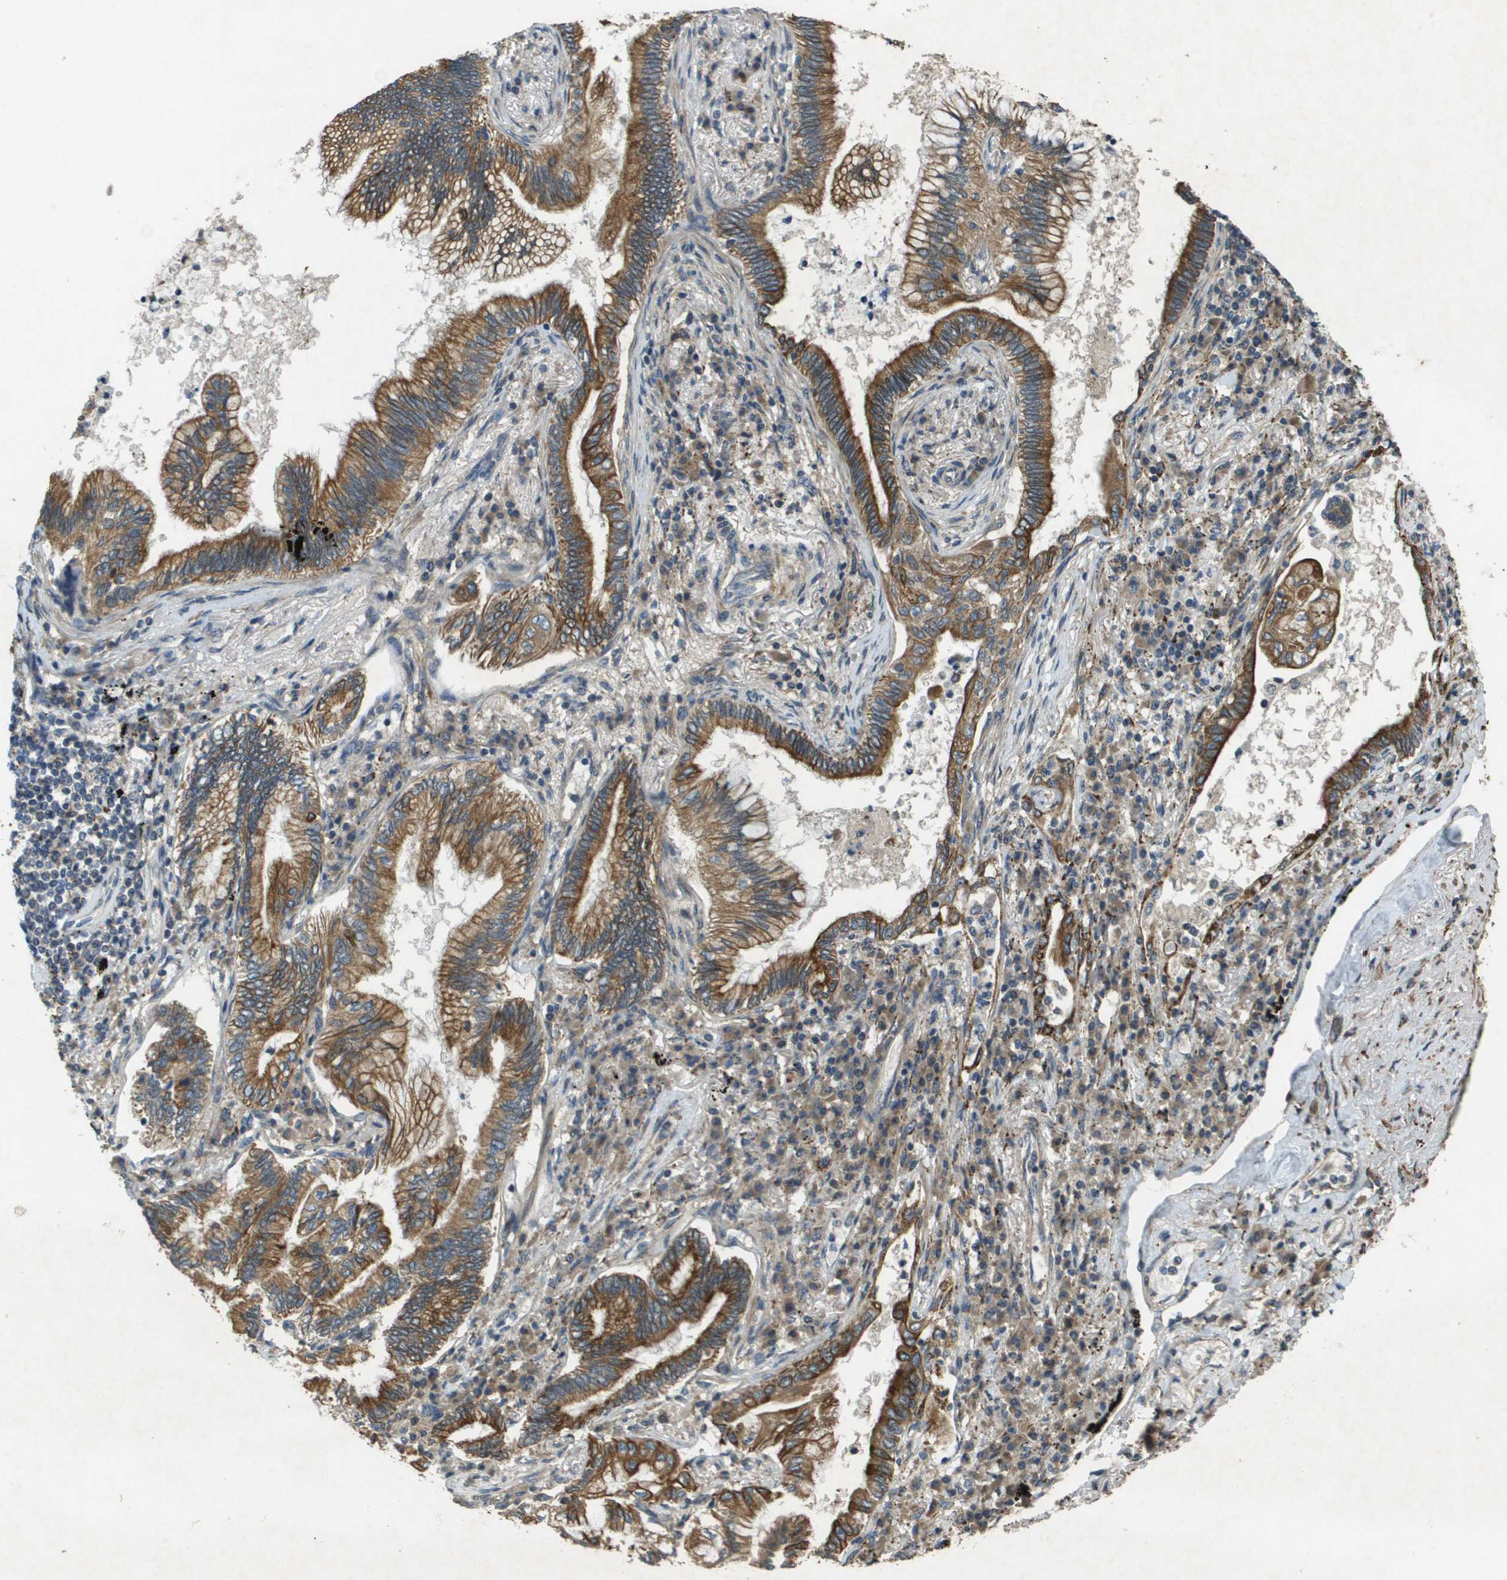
{"staining": {"intensity": "moderate", "quantity": ">75%", "location": "cytoplasmic/membranous"}, "tissue": "lung cancer", "cell_type": "Tumor cells", "image_type": "cancer", "snomed": [{"axis": "morphology", "description": "Normal tissue, NOS"}, {"axis": "morphology", "description": "Adenocarcinoma, NOS"}, {"axis": "topography", "description": "Bronchus"}, {"axis": "topography", "description": "Lung"}], "caption": "IHC histopathology image of neoplastic tissue: human adenocarcinoma (lung) stained using immunohistochemistry (IHC) demonstrates medium levels of moderate protein expression localized specifically in the cytoplasmic/membranous of tumor cells, appearing as a cytoplasmic/membranous brown color.", "gene": "CDKN2C", "patient": {"sex": "female", "age": 70}}